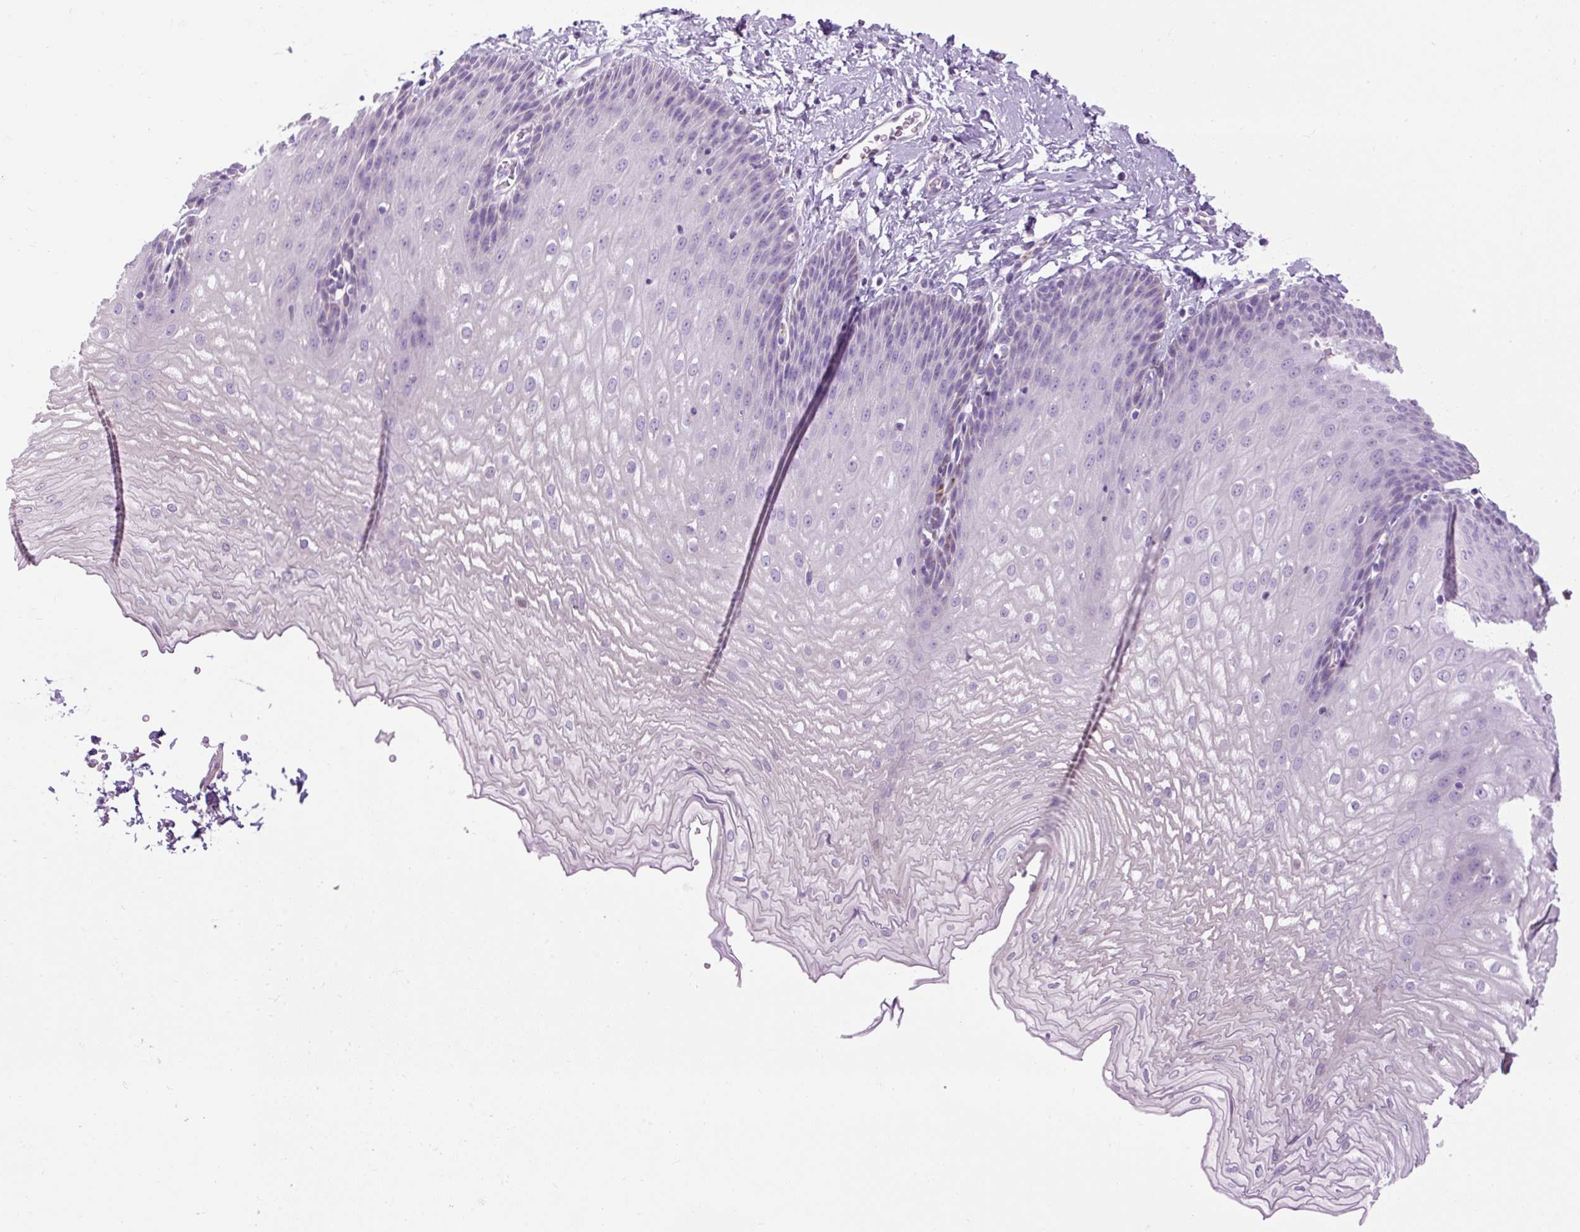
{"staining": {"intensity": "negative", "quantity": "none", "location": "none"}, "tissue": "esophagus", "cell_type": "Squamous epithelial cells", "image_type": "normal", "snomed": [{"axis": "morphology", "description": "Normal tissue, NOS"}, {"axis": "topography", "description": "Esophagus"}], "caption": "IHC photomicrograph of normal esophagus: esophagus stained with DAB exhibits no significant protein staining in squamous epithelial cells. The staining is performed using DAB brown chromogen with nuclei counter-stained in using hematoxylin.", "gene": "ARRDC2", "patient": {"sex": "male", "age": 70}}